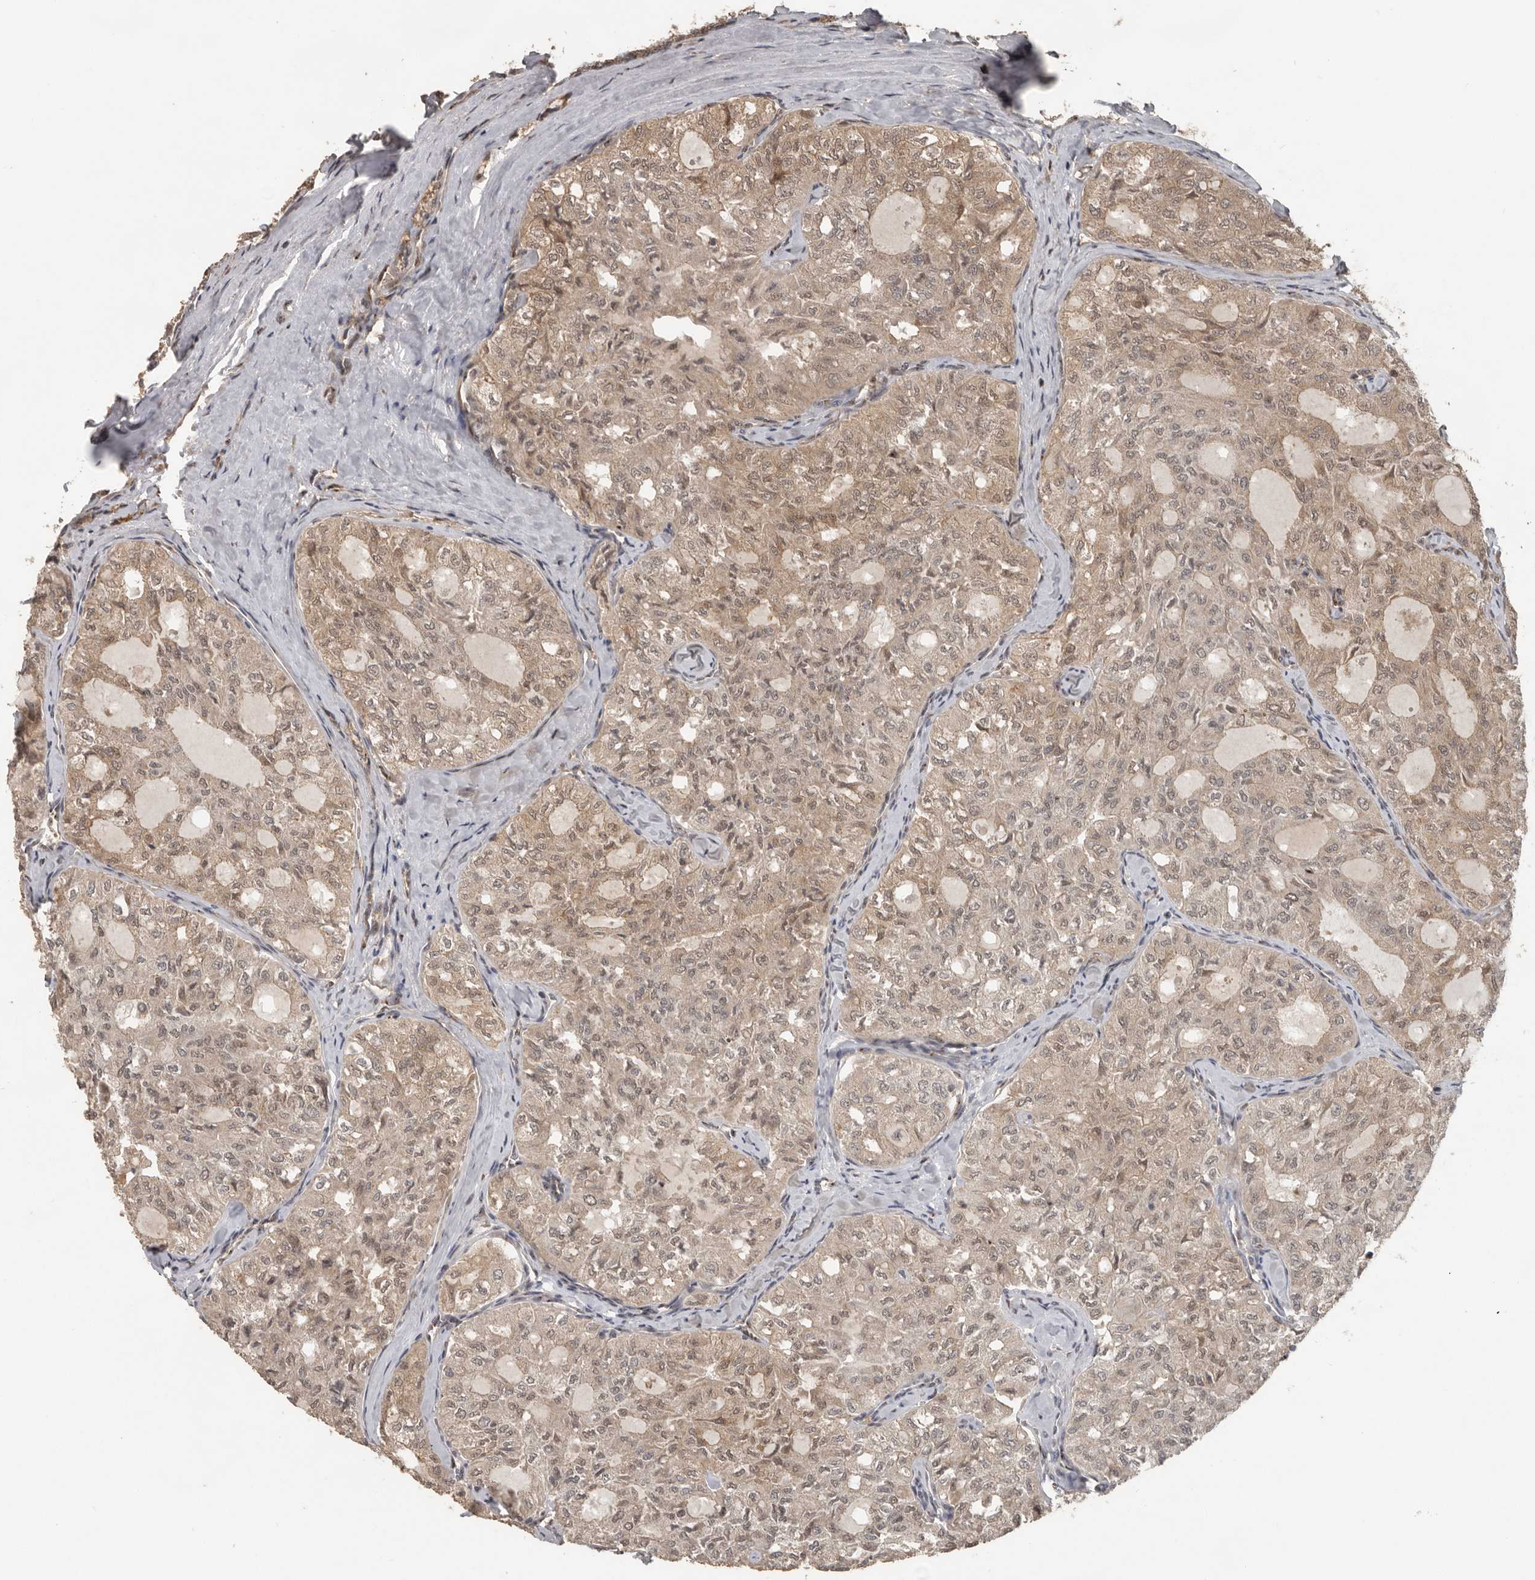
{"staining": {"intensity": "weak", "quantity": ">75%", "location": "cytoplasmic/membranous,nuclear"}, "tissue": "thyroid cancer", "cell_type": "Tumor cells", "image_type": "cancer", "snomed": [{"axis": "morphology", "description": "Follicular adenoma carcinoma, NOS"}, {"axis": "topography", "description": "Thyroid gland"}], "caption": "Thyroid follicular adenoma carcinoma tissue demonstrates weak cytoplasmic/membranous and nuclear staining in about >75% of tumor cells", "gene": "CEP350", "patient": {"sex": "male", "age": 75}}